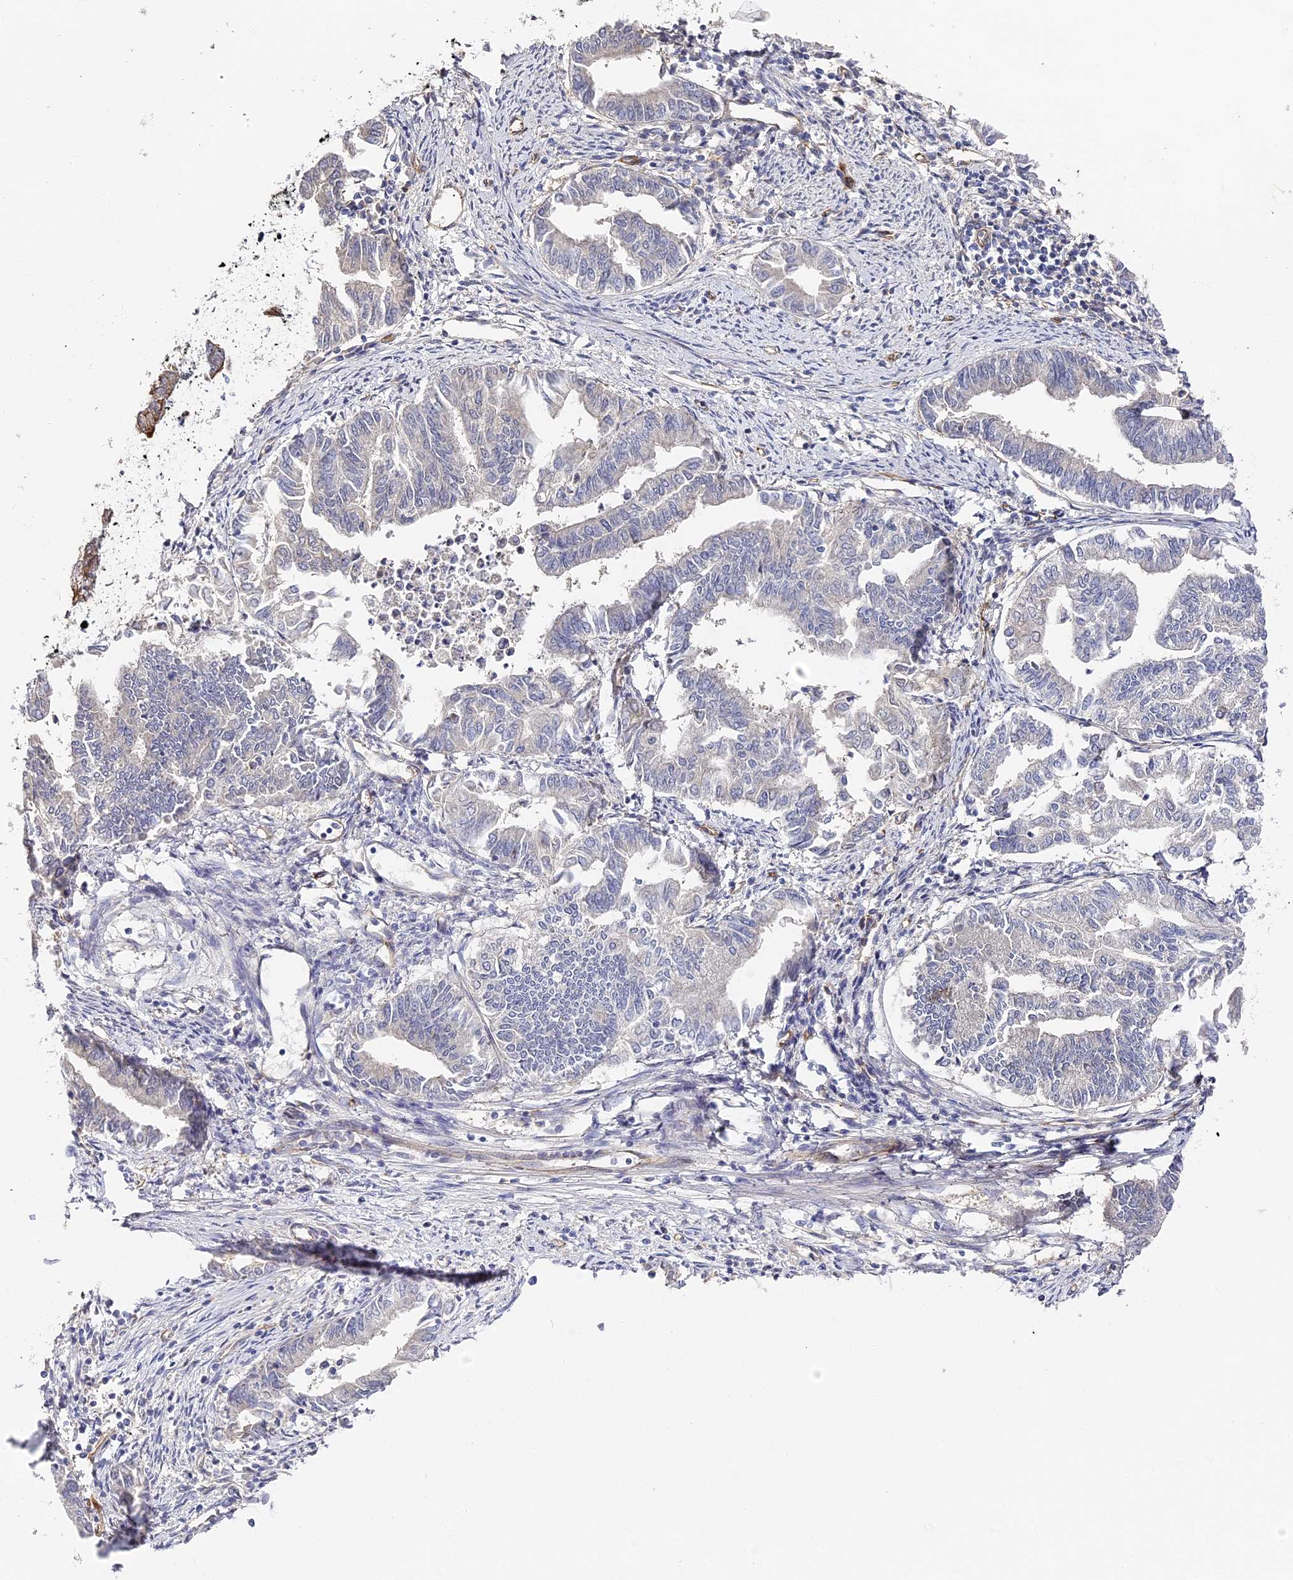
{"staining": {"intensity": "negative", "quantity": "none", "location": "none"}, "tissue": "endometrial cancer", "cell_type": "Tumor cells", "image_type": "cancer", "snomed": [{"axis": "morphology", "description": "Adenocarcinoma, NOS"}, {"axis": "topography", "description": "Endometrium"}], "caption": "Endometrial adenocarcinoma was stained to show a protein in brown. There is no significant staining in tumor cells.", "gene": "CCDC30", "patient": {"sex": "female", "age": 79}}